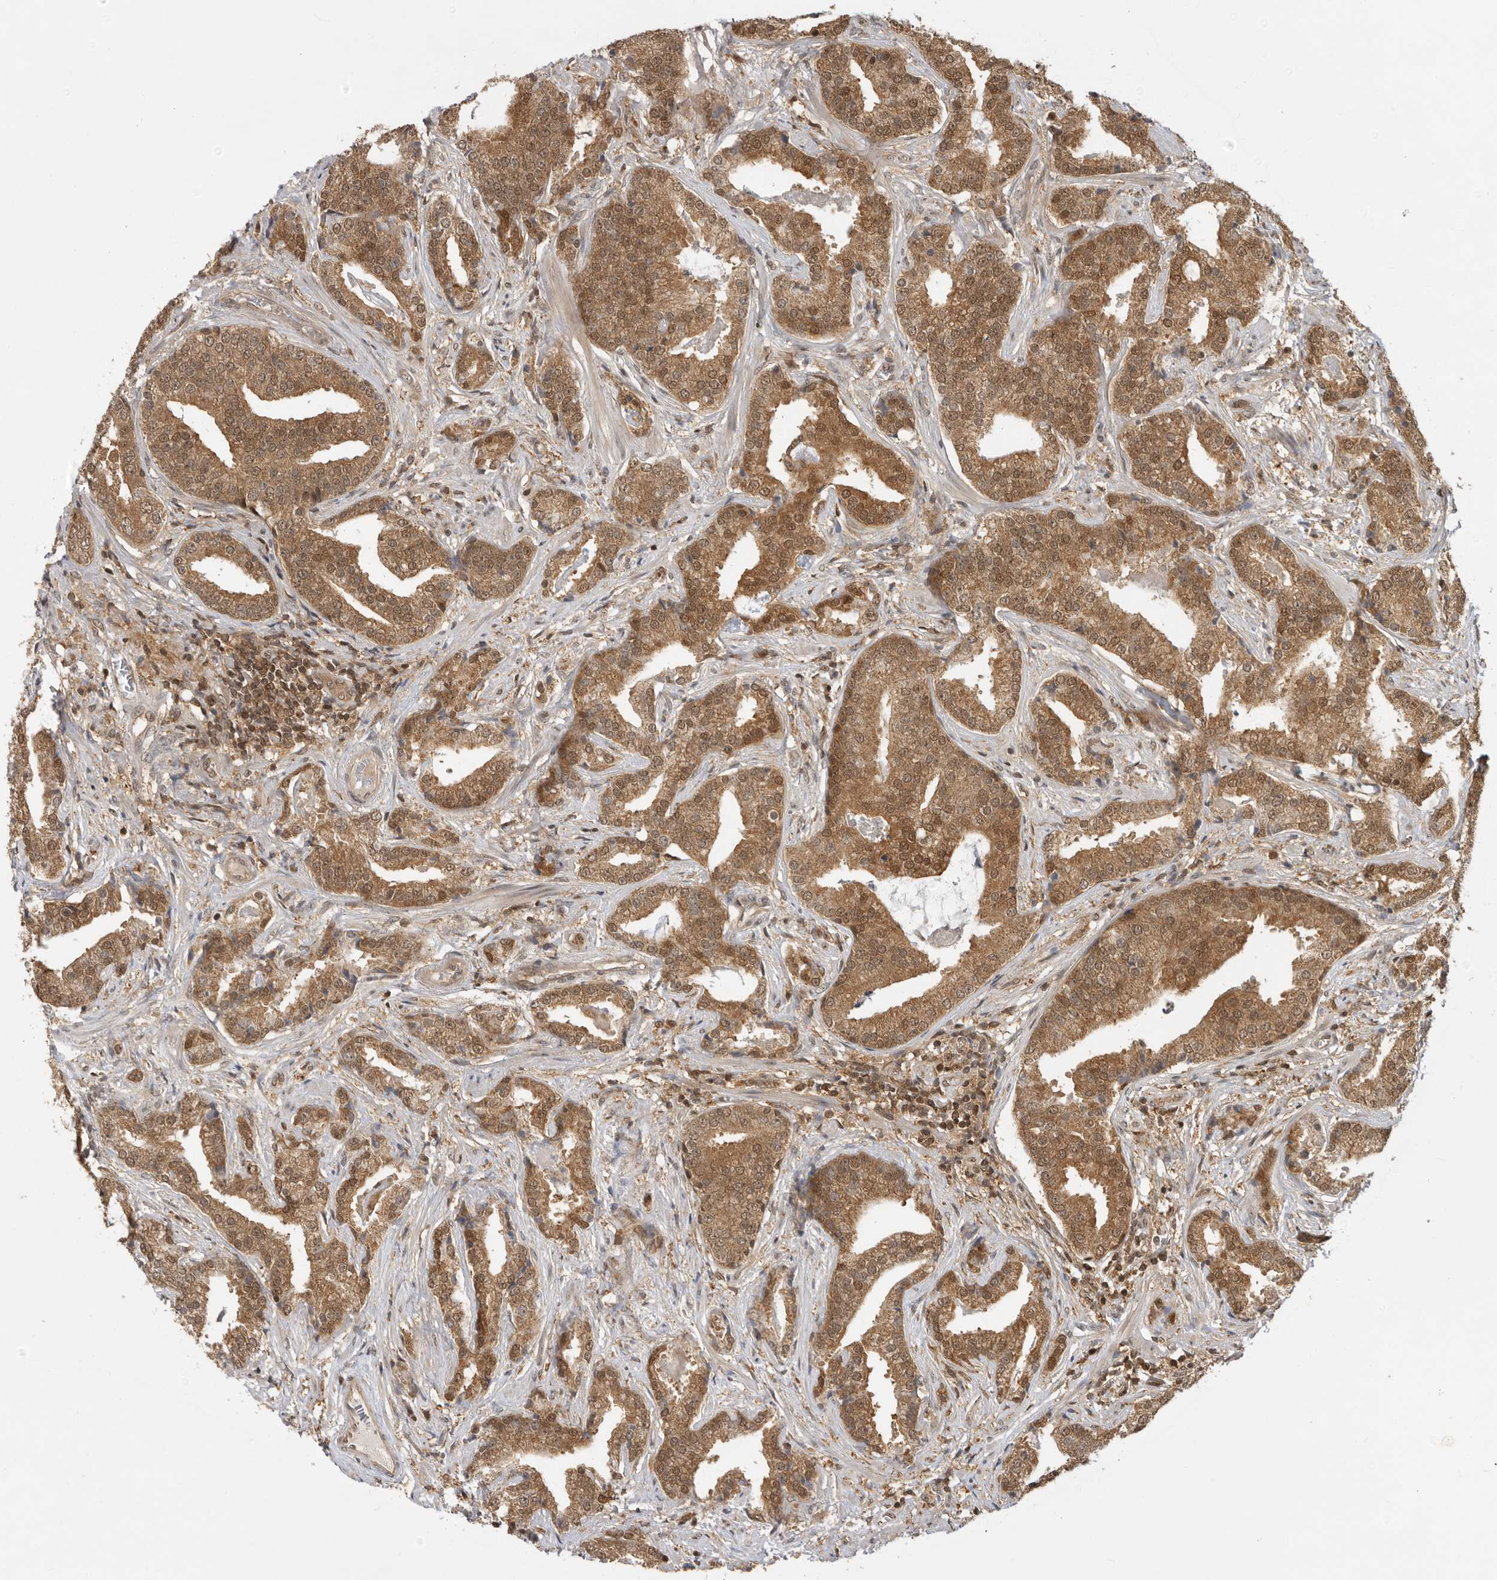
{"staining": {"intensity": "moderate", "quantity": ">75%", "location": "cytoplasmic/membranous,nuclear"}, "tissue": "prostate cancer", "cell_type": "Tumor cells", "image_type": "cancer", "snomed": [{"axis": "morphology", "description": "Adenocarcinoma, Low grade"}, {"axis": "topography", "description": "Prostate"}], "caption": "Brown immunohistochemical staining in prostate cancer shows moderate cytoplasmic/membranous and nuclear expression in approximately >75% of tumor cells.", "gene": "ADPRS", "patient": {"sex": "male", "age": 67}}